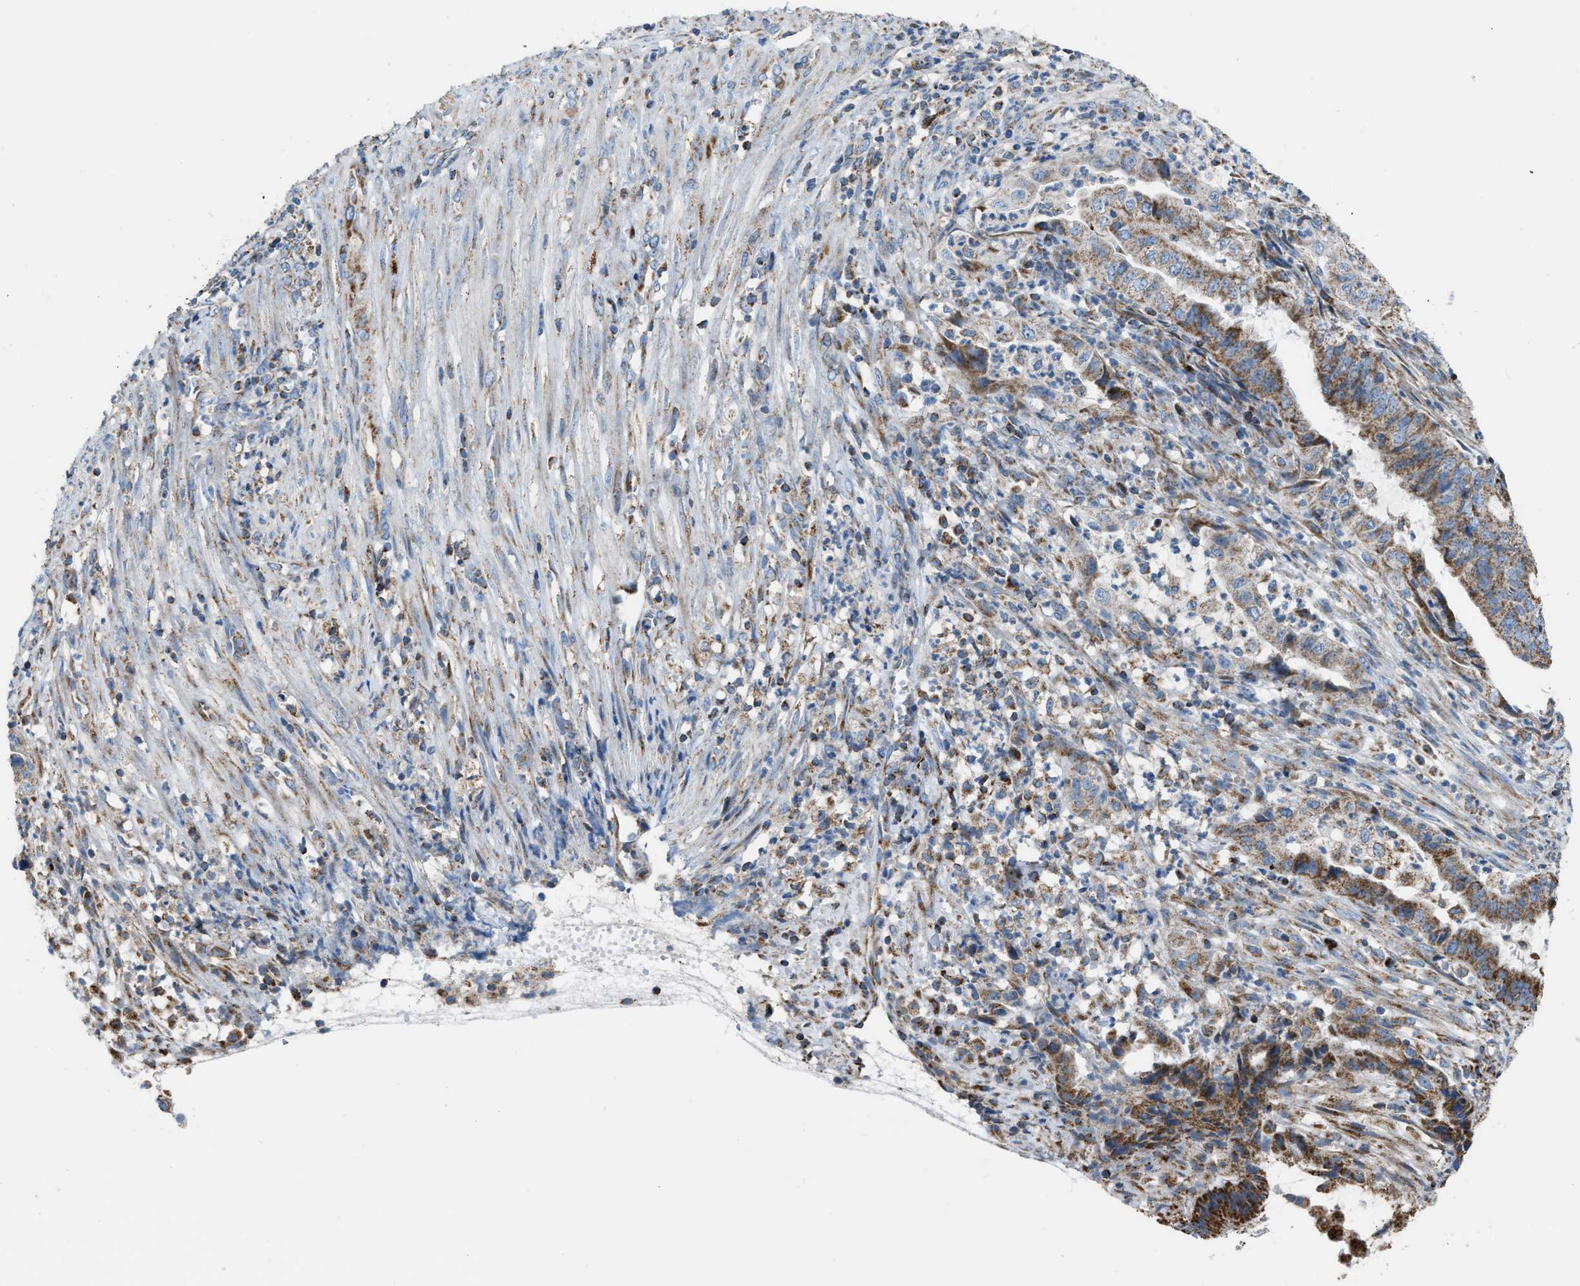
{"staining": {"intensity": "strong", "quantity": ">75%", "location": "cytoplasmic/membranous"}, "tissue": "endometrial cancer", "cell_type": "Tumor cells", "image_type": "cancer", "snomed": [{"axis": "morphology", "description": "Adenocarcinoma, NOS"}, {"axis": "topography", "description": "Endometrium"}], "caption": "Immunohistochemical staining of endometrial cancer demonstrates high levels of strong cytoplasmic/membranous protein staining in about >75% of tumor cells.", "gene": "ETFB", "patient": {"sex": "female", "age": 51}}